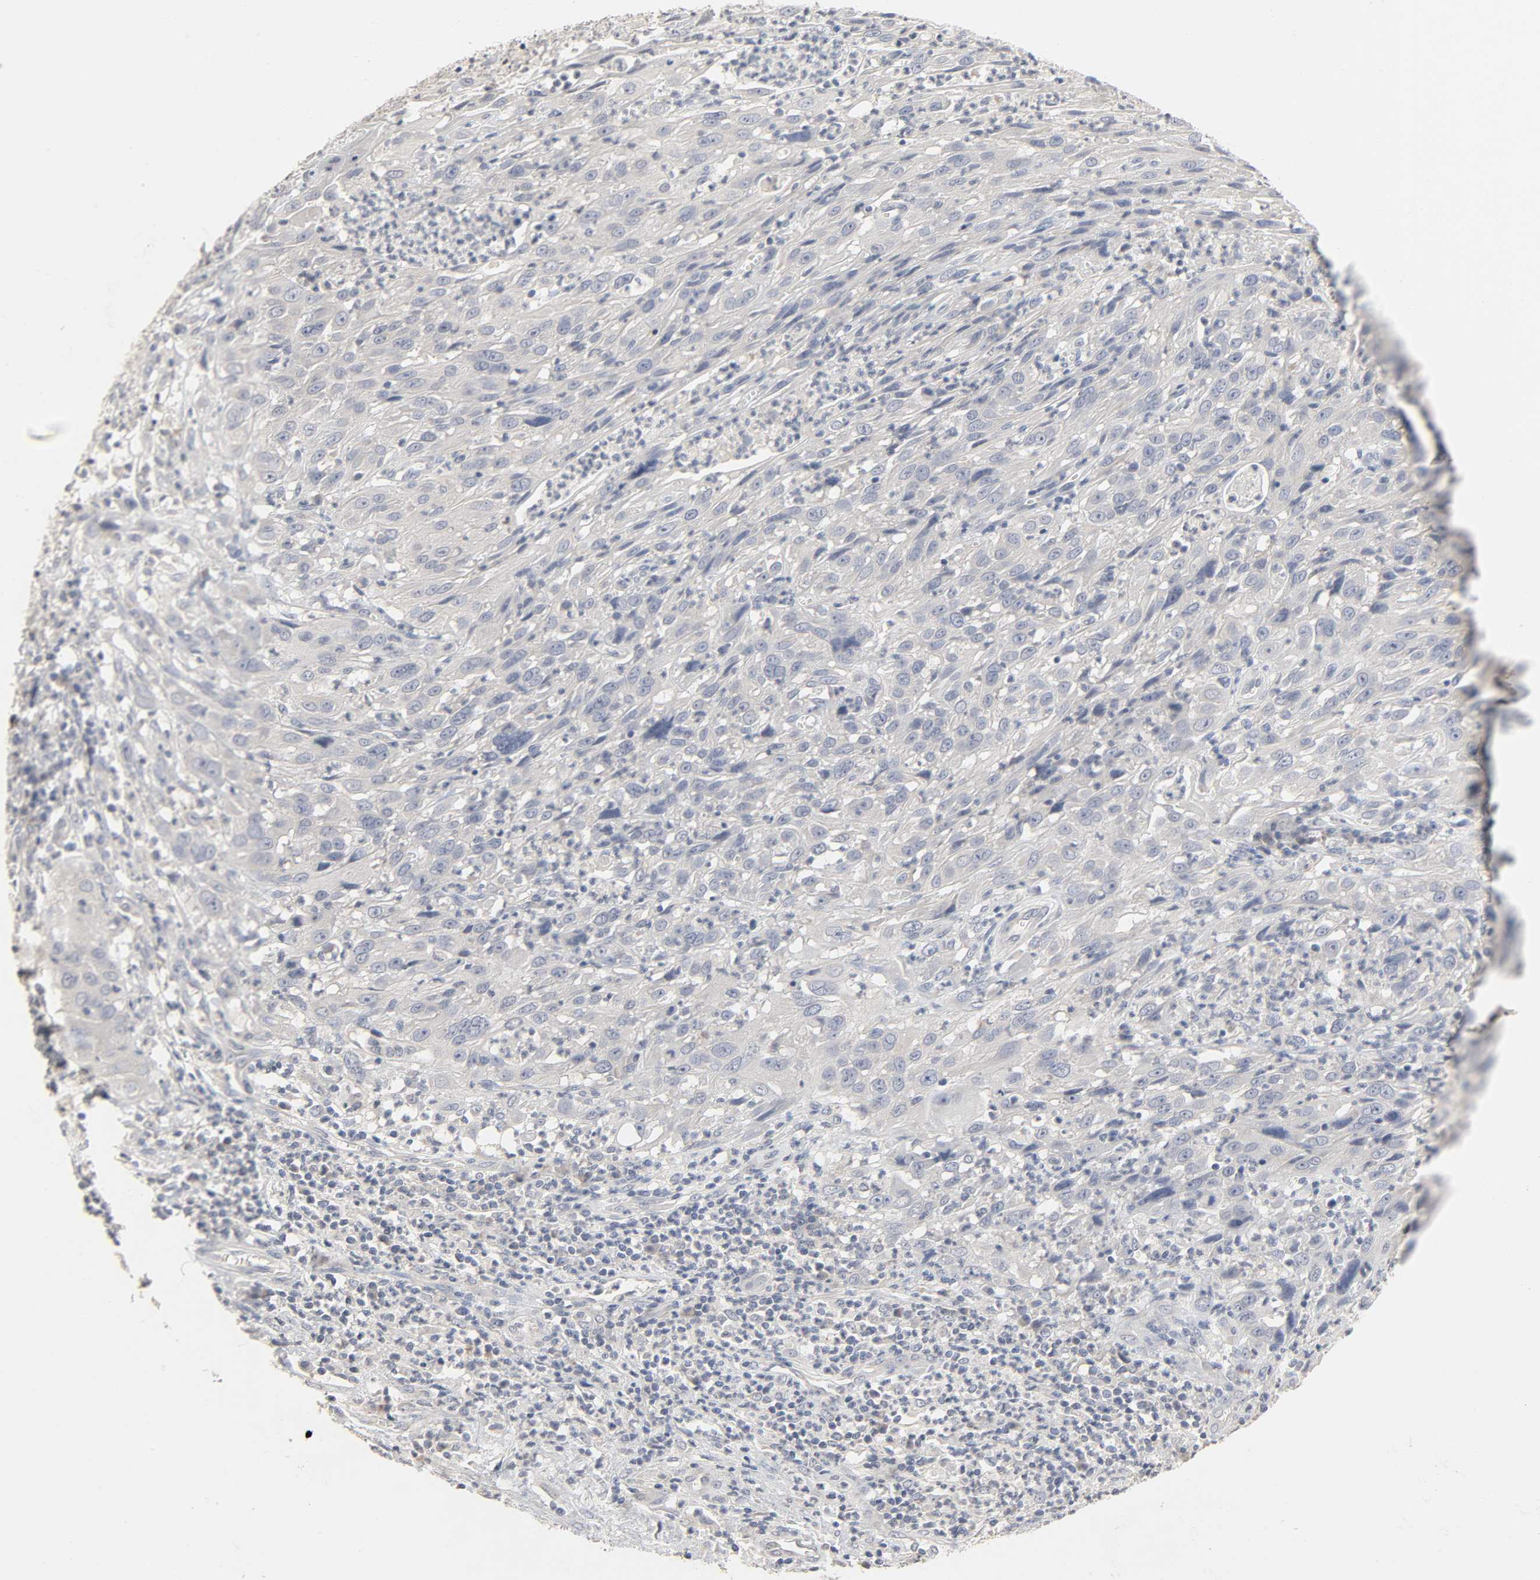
{"staining": {"intensity": "negative", "quantity": "none", "location": "none"}, "tissue": "cervical cancer", "cell_type": "Tumor cells", "image_type": "cancer", "snomed": [{"axis": "morphology", "description": "Squamous cell carcinoma, NOS"}, {"axis": "topography", "description": "Cervix"}], "caption": "This photomicrograph is of cervical cancer (squamous cell carcinoma) stained with immunohistochemistry (IHC) to label a protein in brown with the nuclei are counter-stained blue. There is no staining in tumor cells. (DAB immunohistochemistry visualized using brightfield microscopy, high magnification).", "gene": "CLEC4E", "patient": {"sex": "female", "age": 32}}